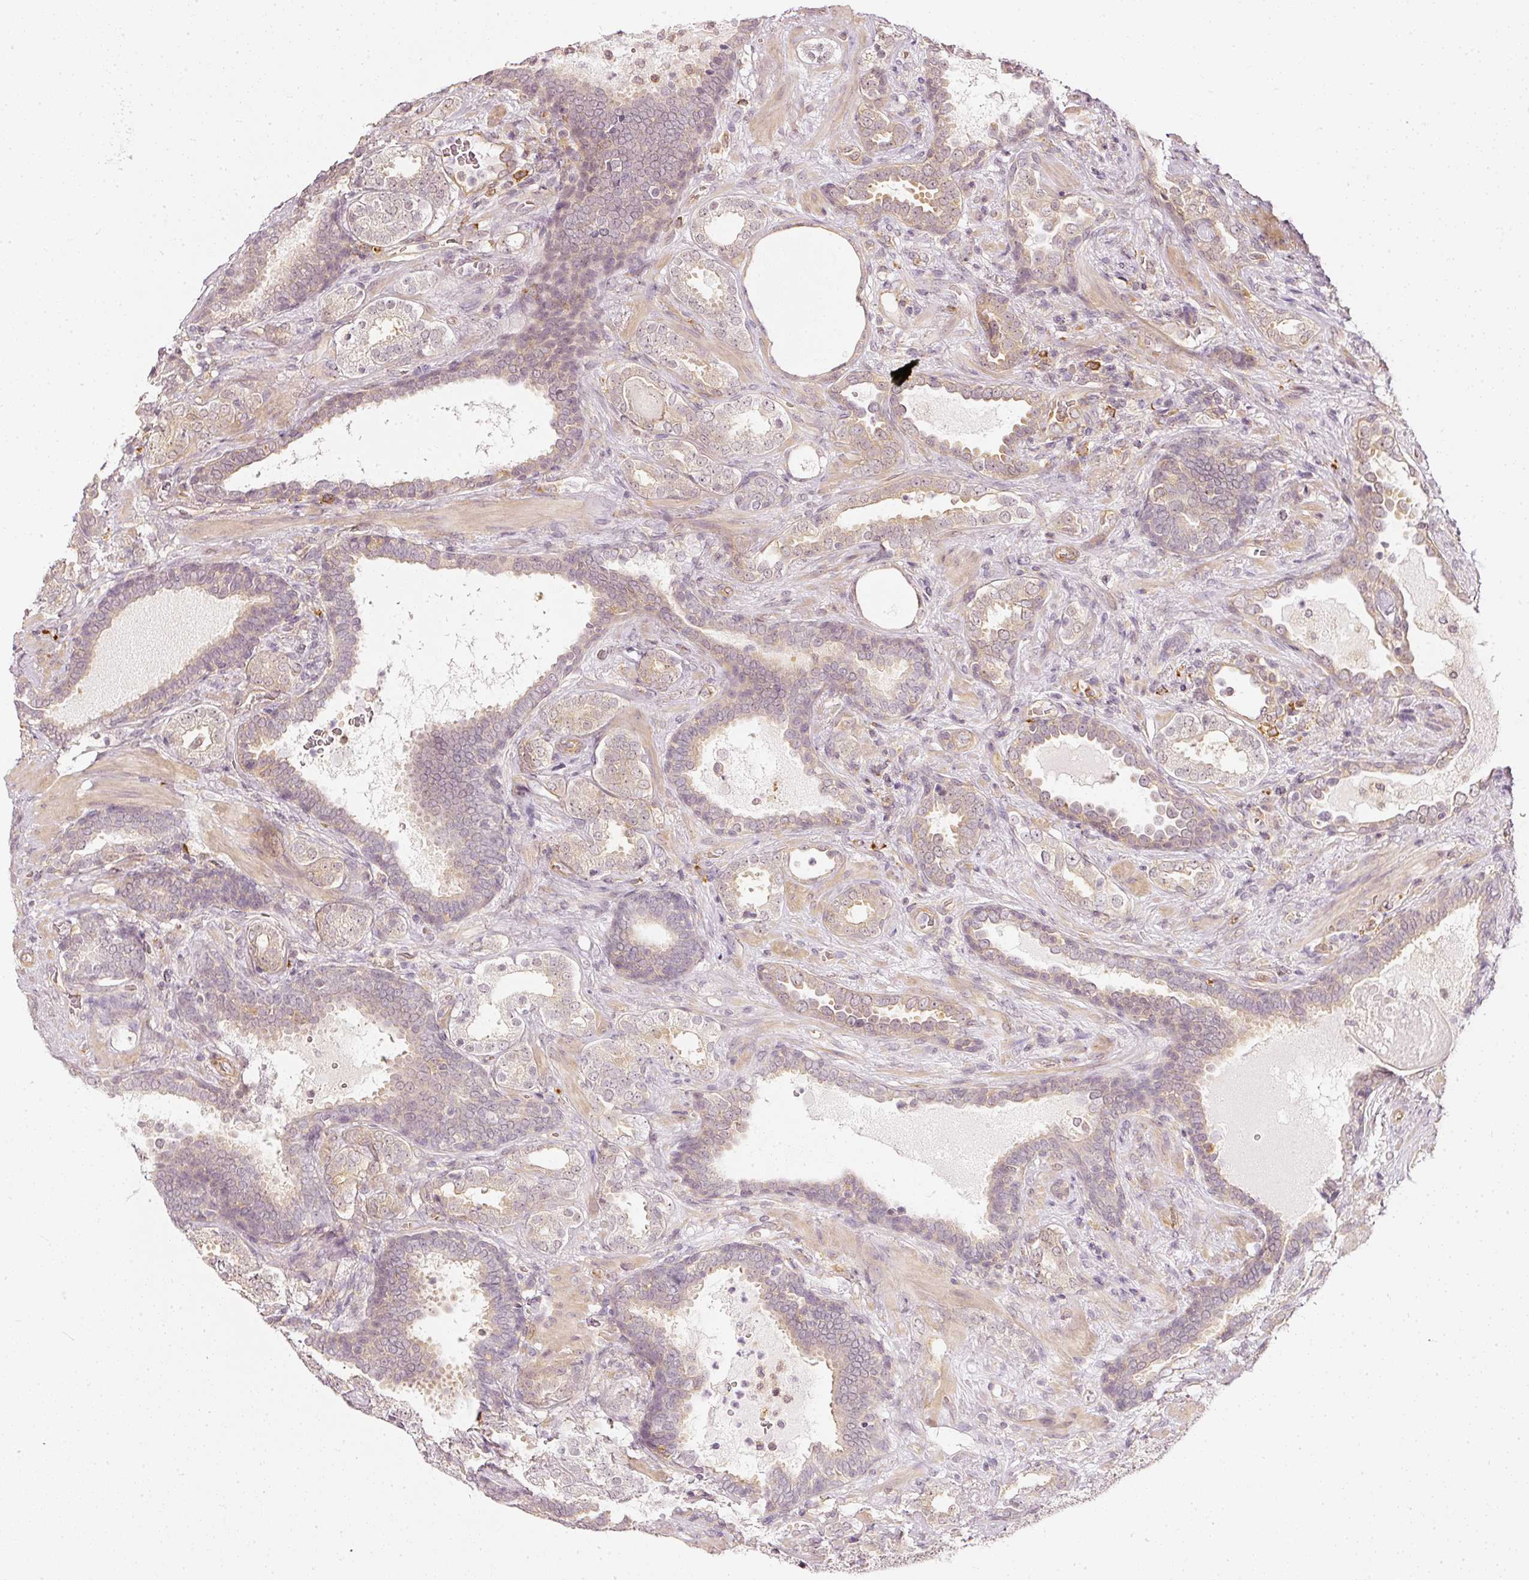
{"staining": {"intensity": "negative", "quantity": "none", "location": "none"}, "tissue": "prostate cancer", "cell_type": "Tumor cells", "image_type": "cancer", "snomed": [{"axis": "morphology", "description": "Adenocarcinoma, High grade"}, {"axis": "topography", "description": "Prostate"}], "caption": "Tumor cells are negative for brown protein staining in prostate cancer.", "gene": "DRD2", "patient": {"sex": "male", "age": 65}}